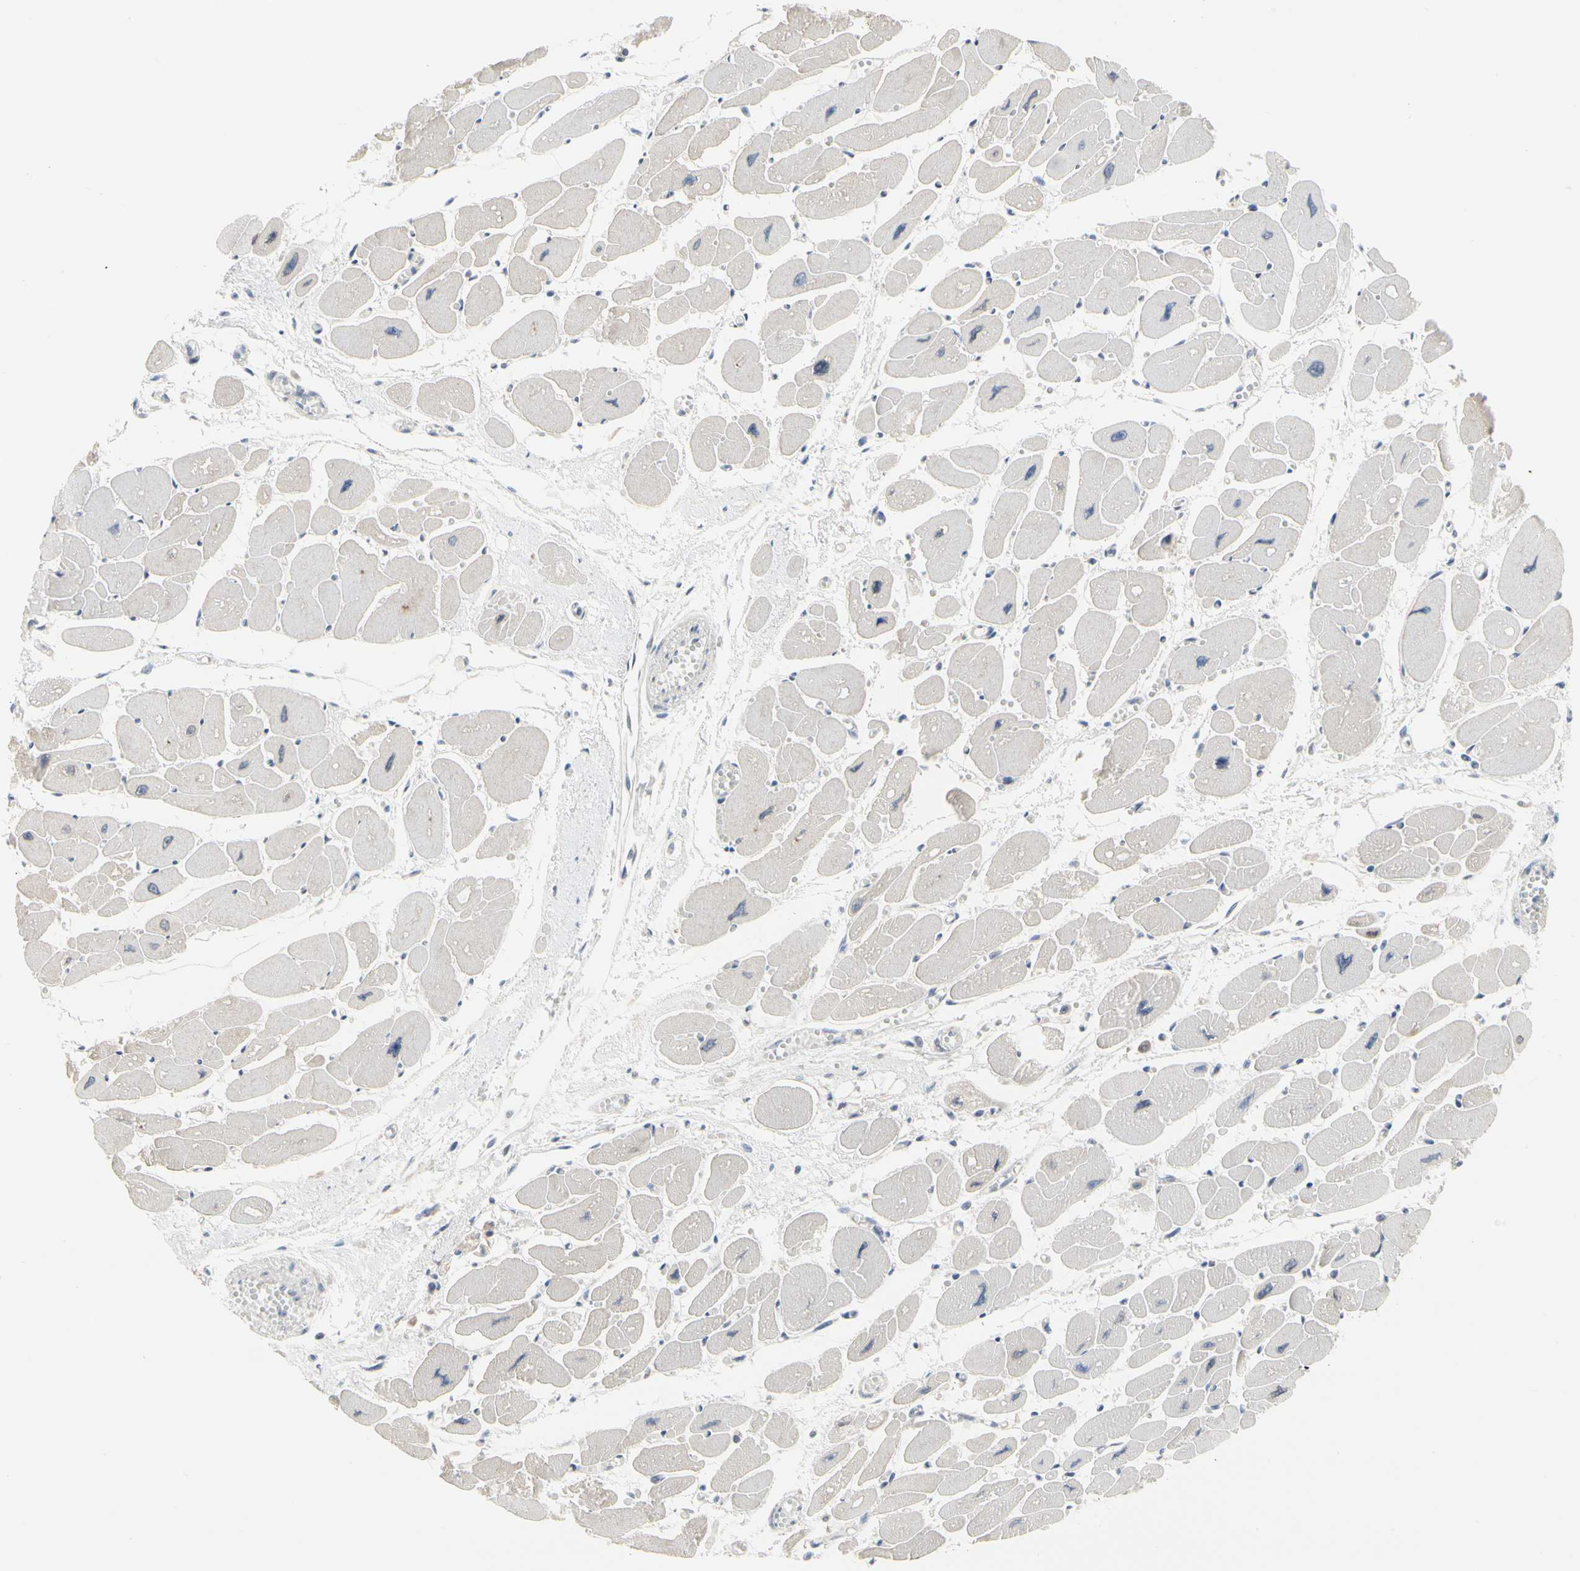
{"staining": {"intensity": "negative", "quantity": "none", "location": "none"}, "tissue": "heart muscle", "cell_type": "Cardiomyocytes", "image_type": "normal", "snomed": [{"axis": "morphology", "description": "Normal tissue, NOS"}, {"axis": "topography", "description": "Heart"}], "caption": "Immunohistochemistry (IHC) micrograph of unremarkable heart muscle: heart muscle stained with DAB demonstrates no significant protein positivity in cardiomyocytes. (DAB (3,3'-diaminobenzidine) immunohistochemistry, high magnification).", "gene": "CDK5", "patient": {"sex": "female", "age": 54}}